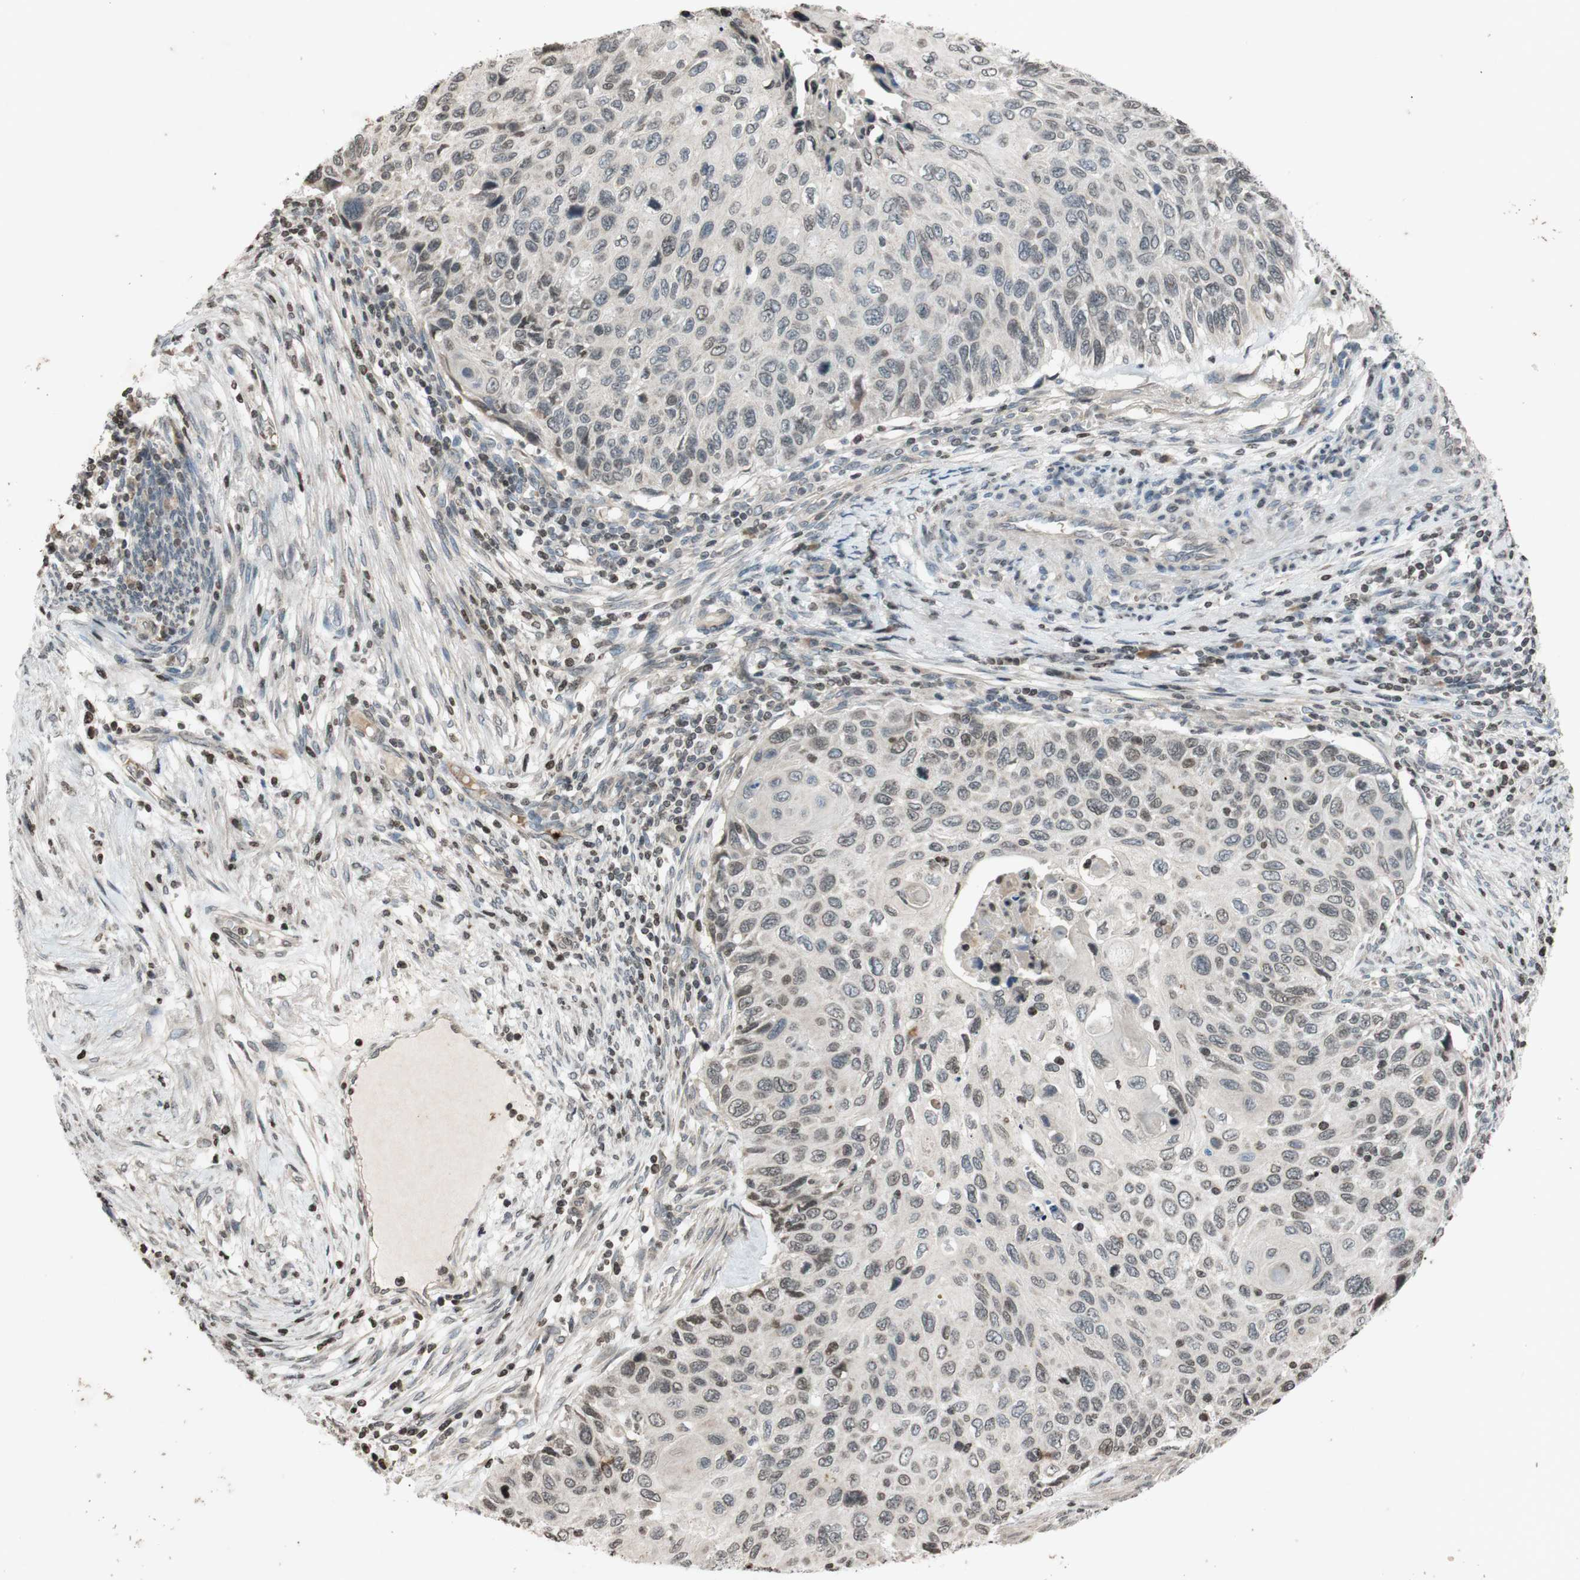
{"staining": {"intensity": "weak", "quantity": "25%-75%", "location": "nuclear"}, "tissue": "cervical cancer", "cell_type": "Tumor cells", "image_type": "cancer", "snomed": [{"axis": "morphology", "description": "Squamous cell carcinoma, NOS"}, {"axis": "topography", "description": "Cervix"}], "caption": "Brown immunohistochemical staining in human cervical squamous cell carcinoma exhibits weak nuclear positivity in approximately 25%-75% of tumor cells.", "gene": "MCM6", "patient": {"sex": "female", "age": 70}}